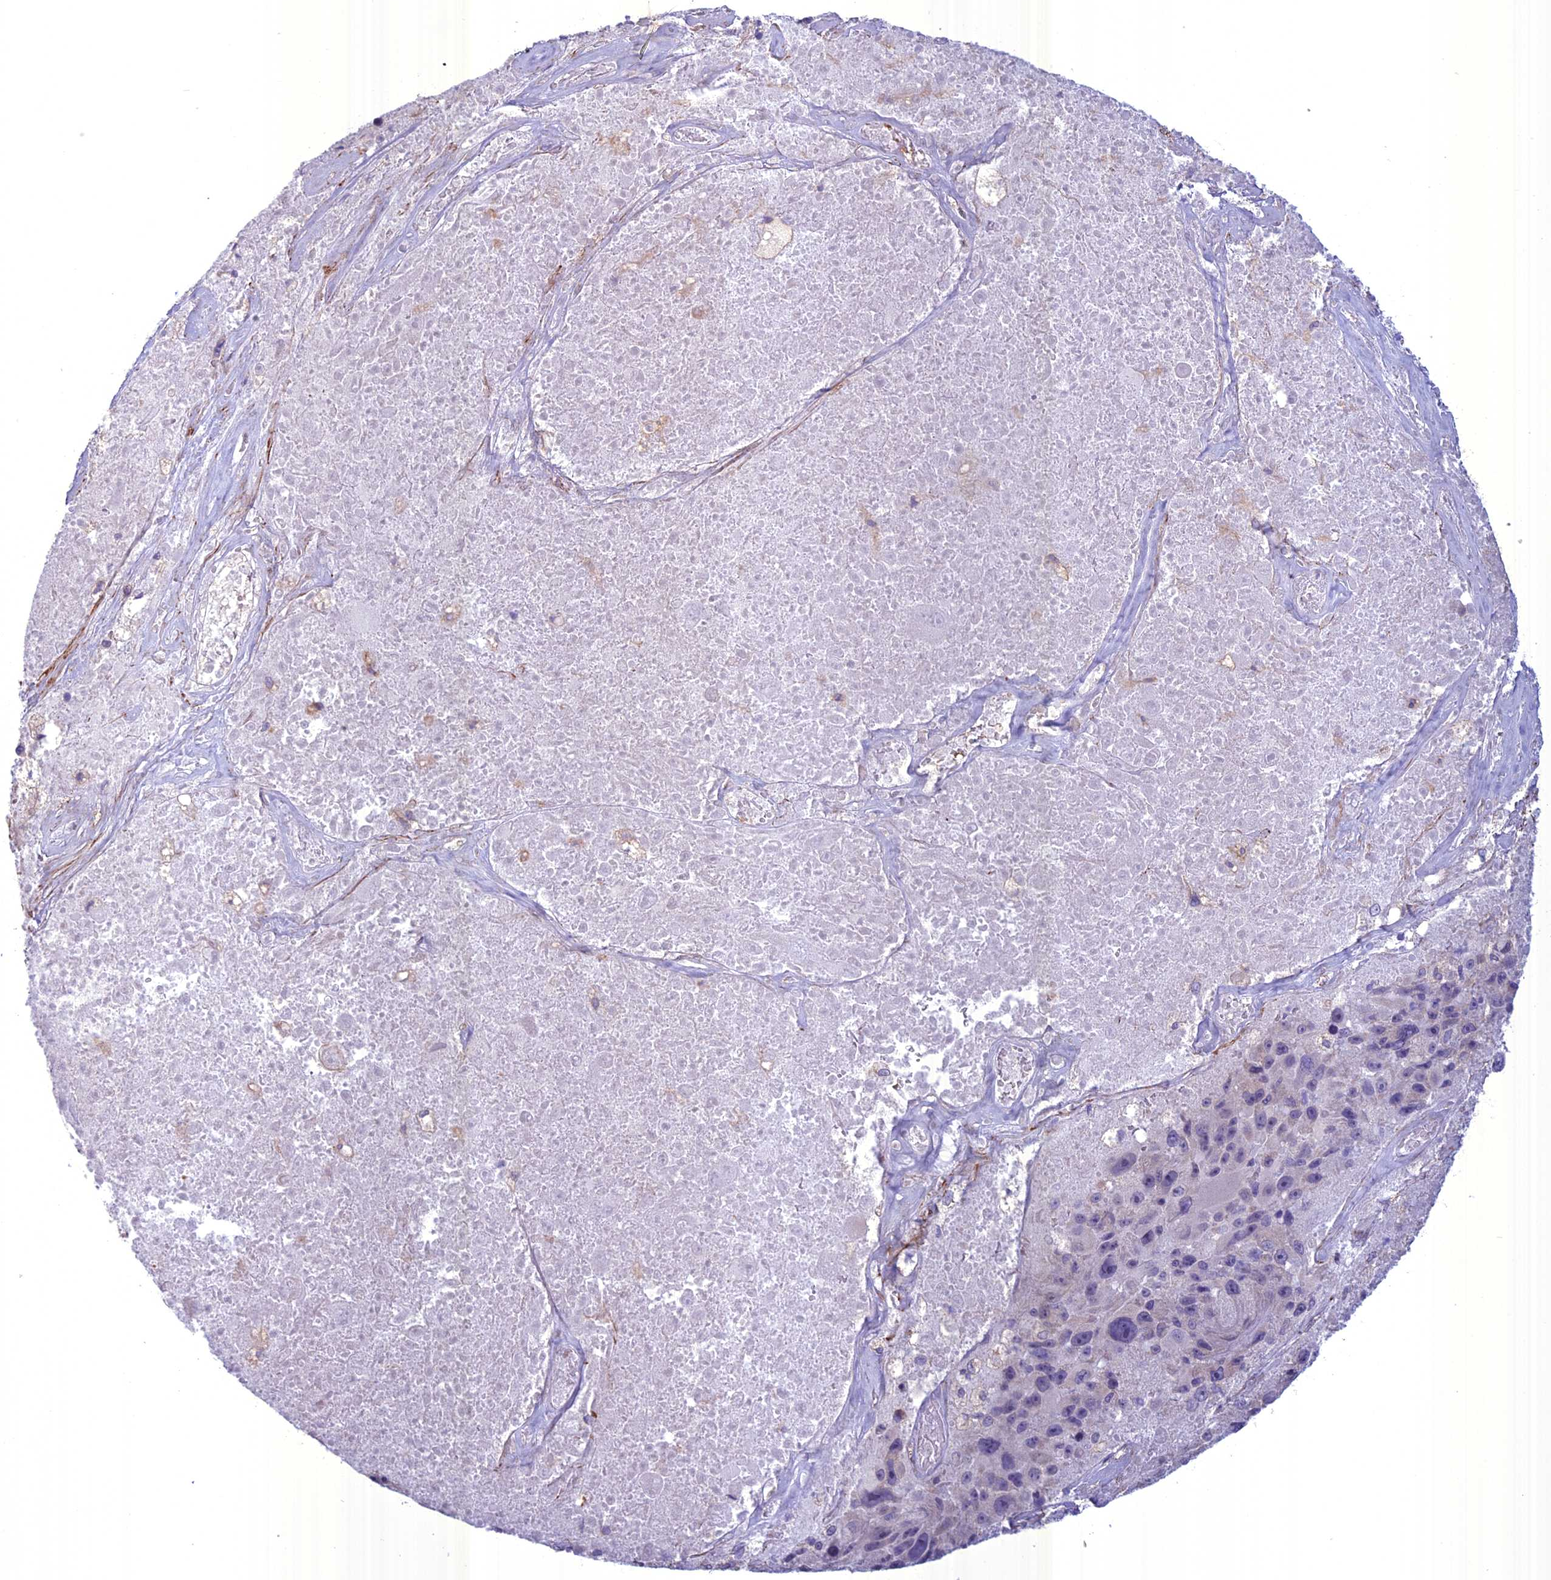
{"staining": {"intensity": "negative", "quantity": "none", "location": "none"}, "tissue": "melanoma", "cell_type": "Tumor cells", "image_type": "cancer", "snomed": [{"axis": "morphology", "description": "Malignant melanoma, Metastatic site"}, {"axis": "topography", "description": "Lymph node"}], "caption": "DAB immunohistochemical staining of human malignant melanoma (metastatic site) demonstrates no significant staining in tumor cells.", "gene": "SPHKAP", "patient": {"sex": "male", "age": 62}}